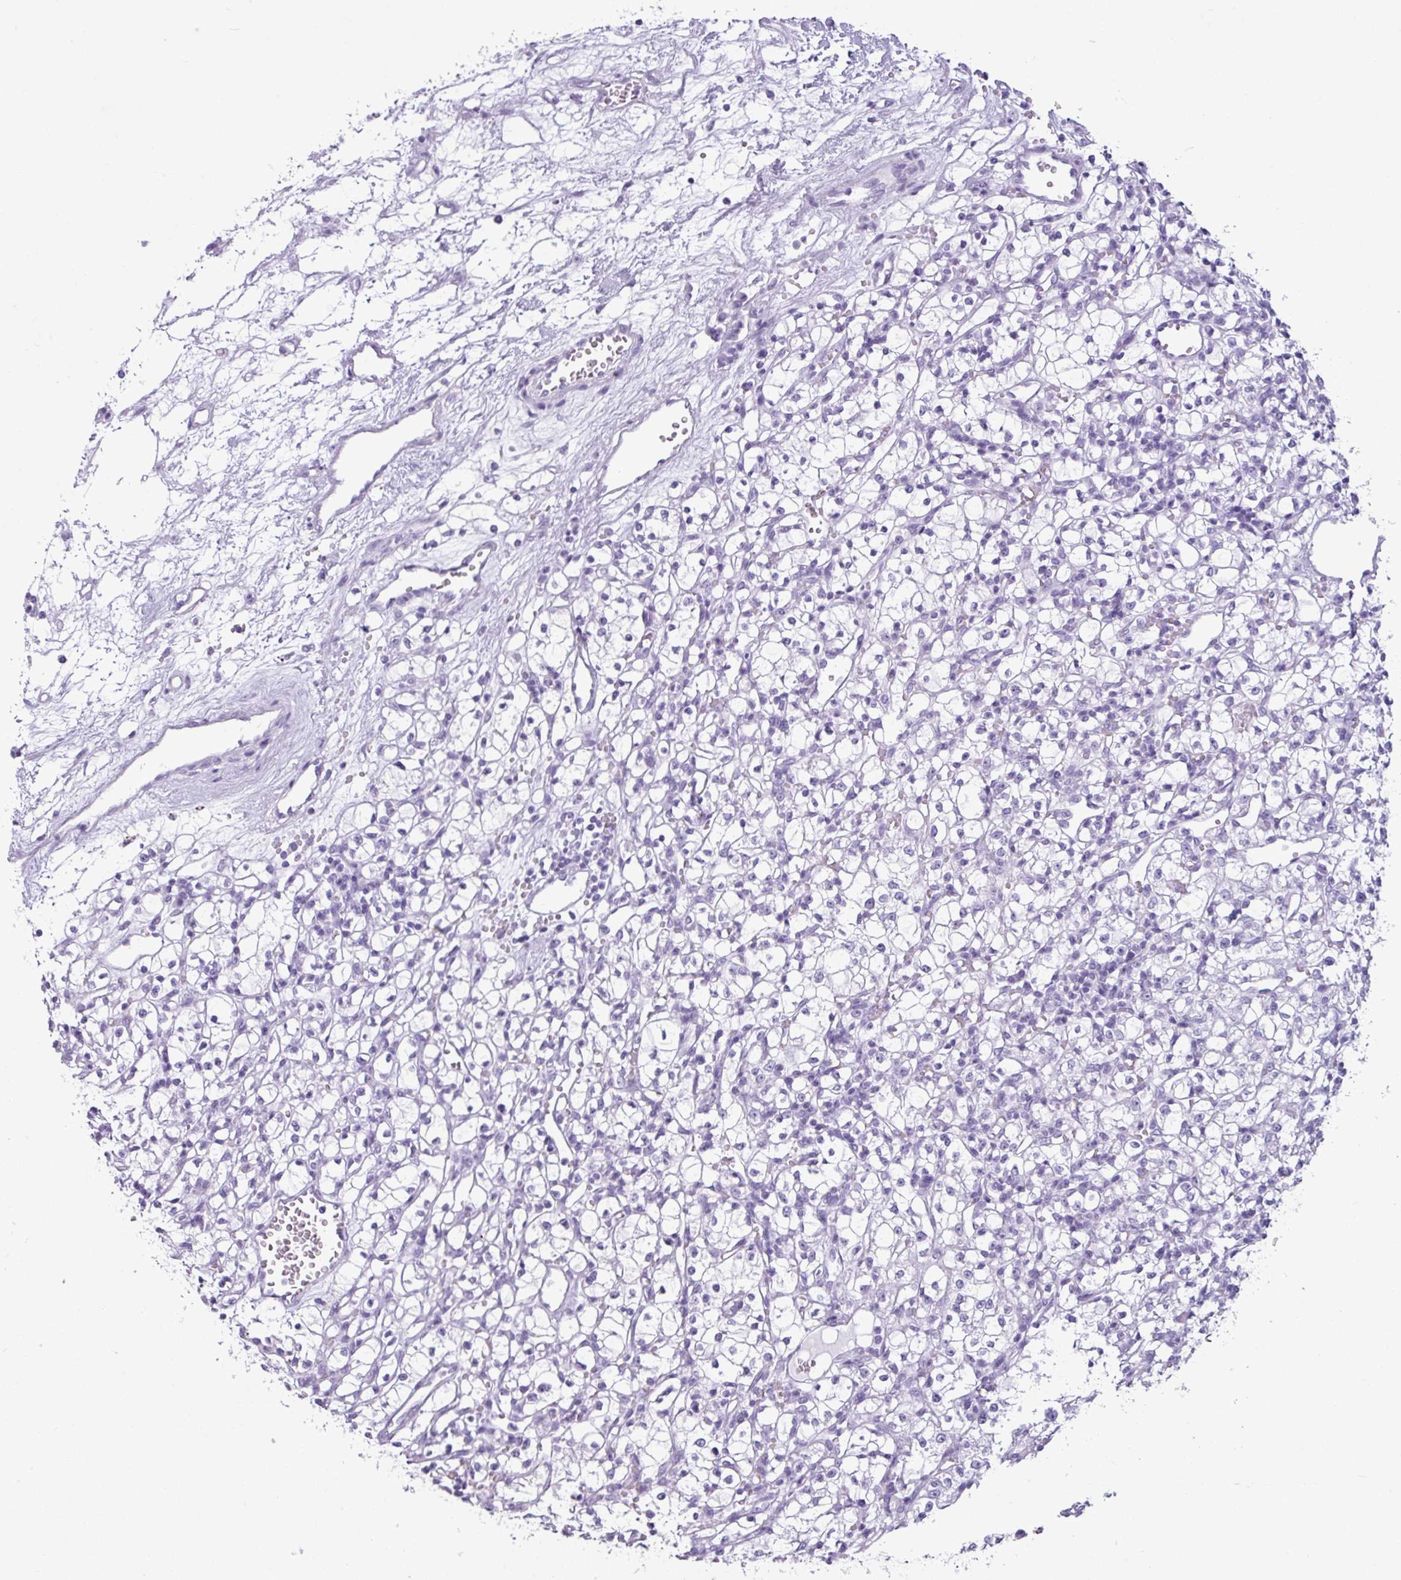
{"staining": {"intensity": "negative", "quantity": "none", "location": "none"}, "tissue": "renal cancer", "cell_type": "Tumor cells", "image_type": "cancer", "snomed": [{"axis": "morphology", "description": "Adenocarcinoma, NOS"}, {"axis": "topography", "description": "Kidney"}], "caption": "High magnification brightfield microscopy of renal cancer (adenocarcinoma) stained with DAB (brown) and counterstained with hematoxylin (blue): tumor cells show no significant positivity.", "gene": "AMY1B", "patient": {"sex": "female", "age": 59}}